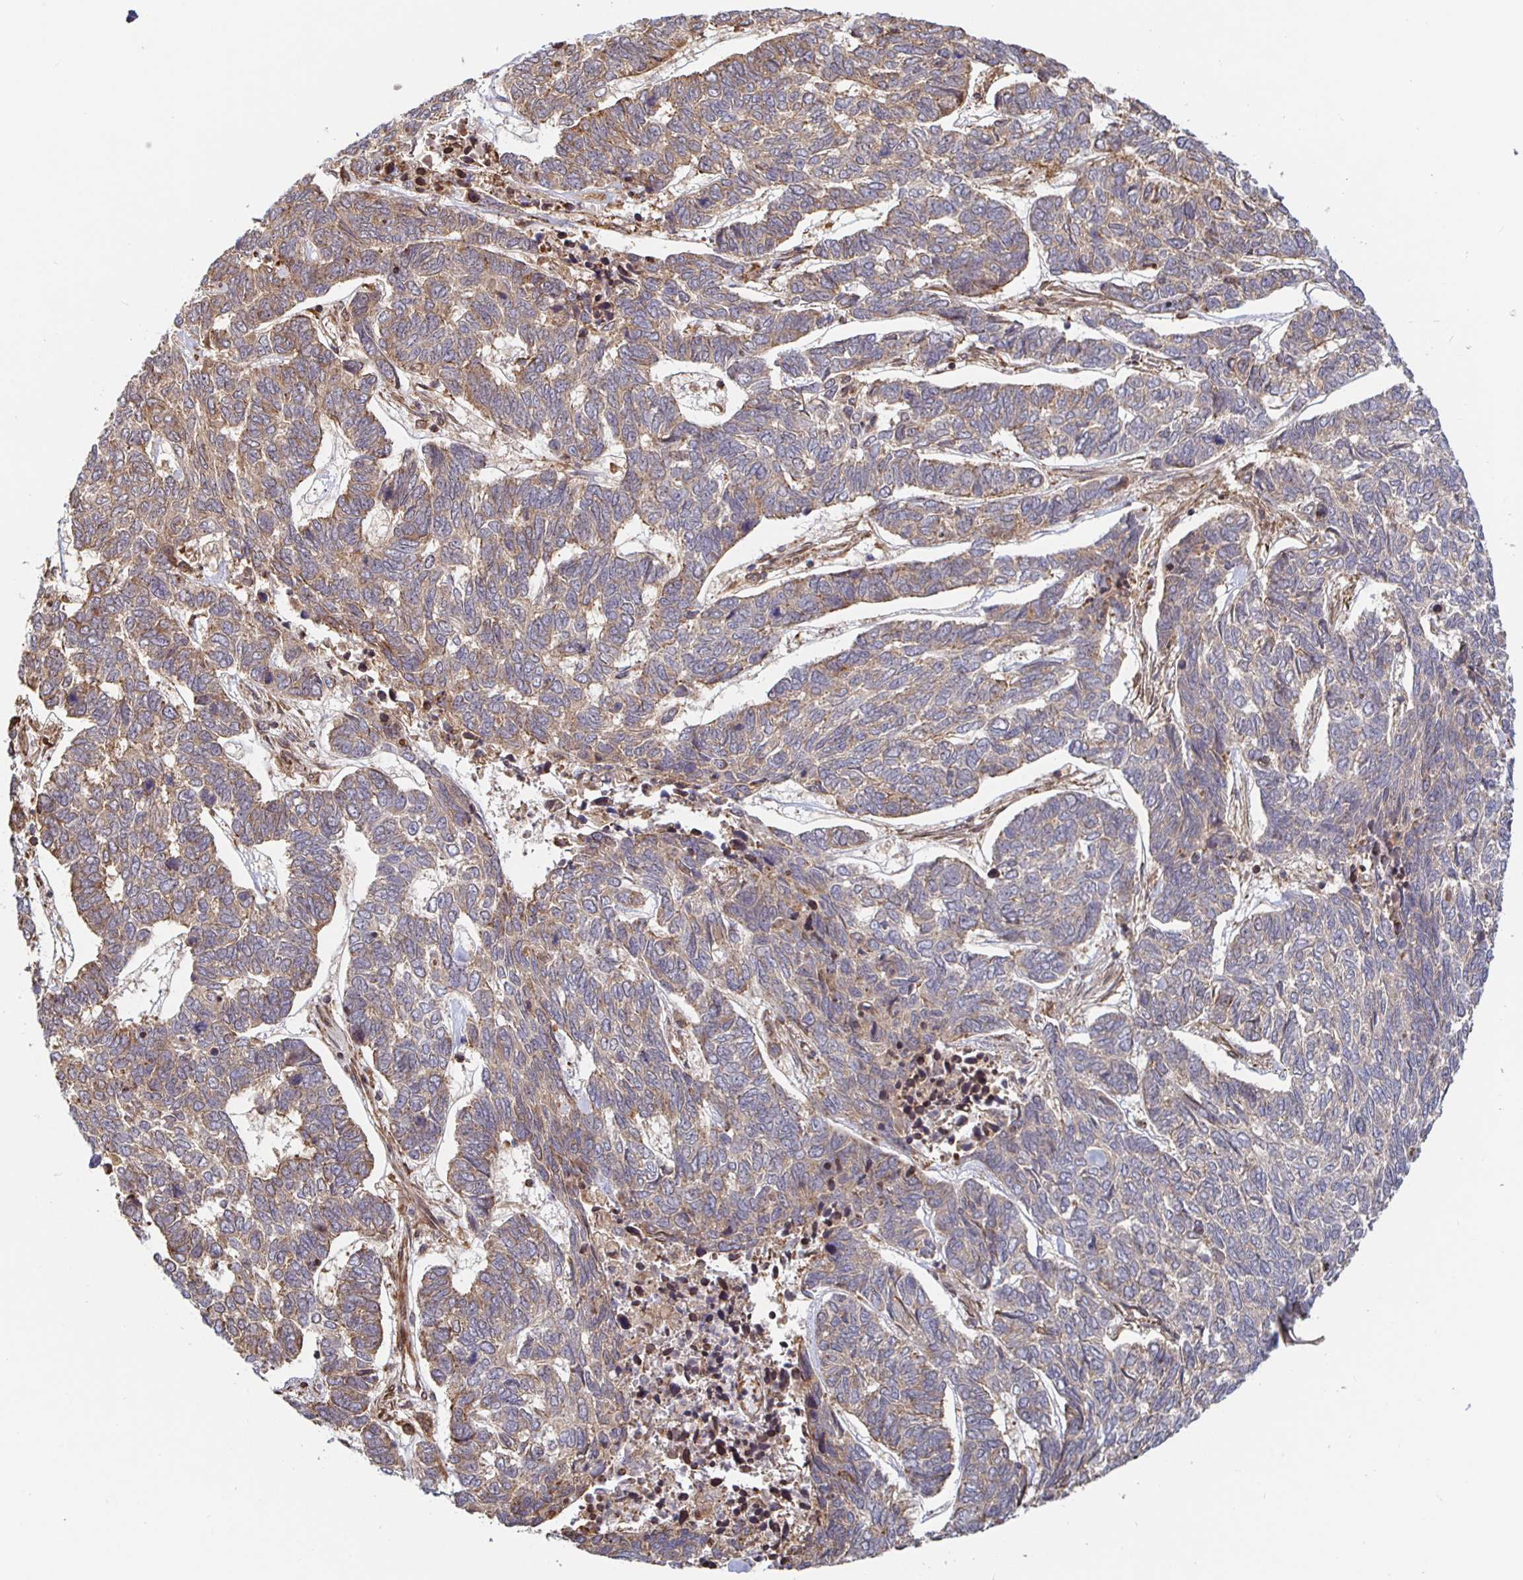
{"staining": {"intensity": "weak", "quantity": ">75%", "location": "cytoplasmic/membranous"}, "tissue": "skin cancer", "cell_type": "Tumor cells", "image_type": "cancer", "snomed": [{"axis": "morphology", "description": "Basal cell carcinoma"}, {"axis": "topography", "description": "Skin"}], "caption": "Immunohistochemistry of skin basal cell carcinoma demonstrates low levels of weak cytoplasmic/membranous positivity in about >75% of tumor cells.", "gene": "STRAP", "patient": {"sex": "female", "age": 65}}